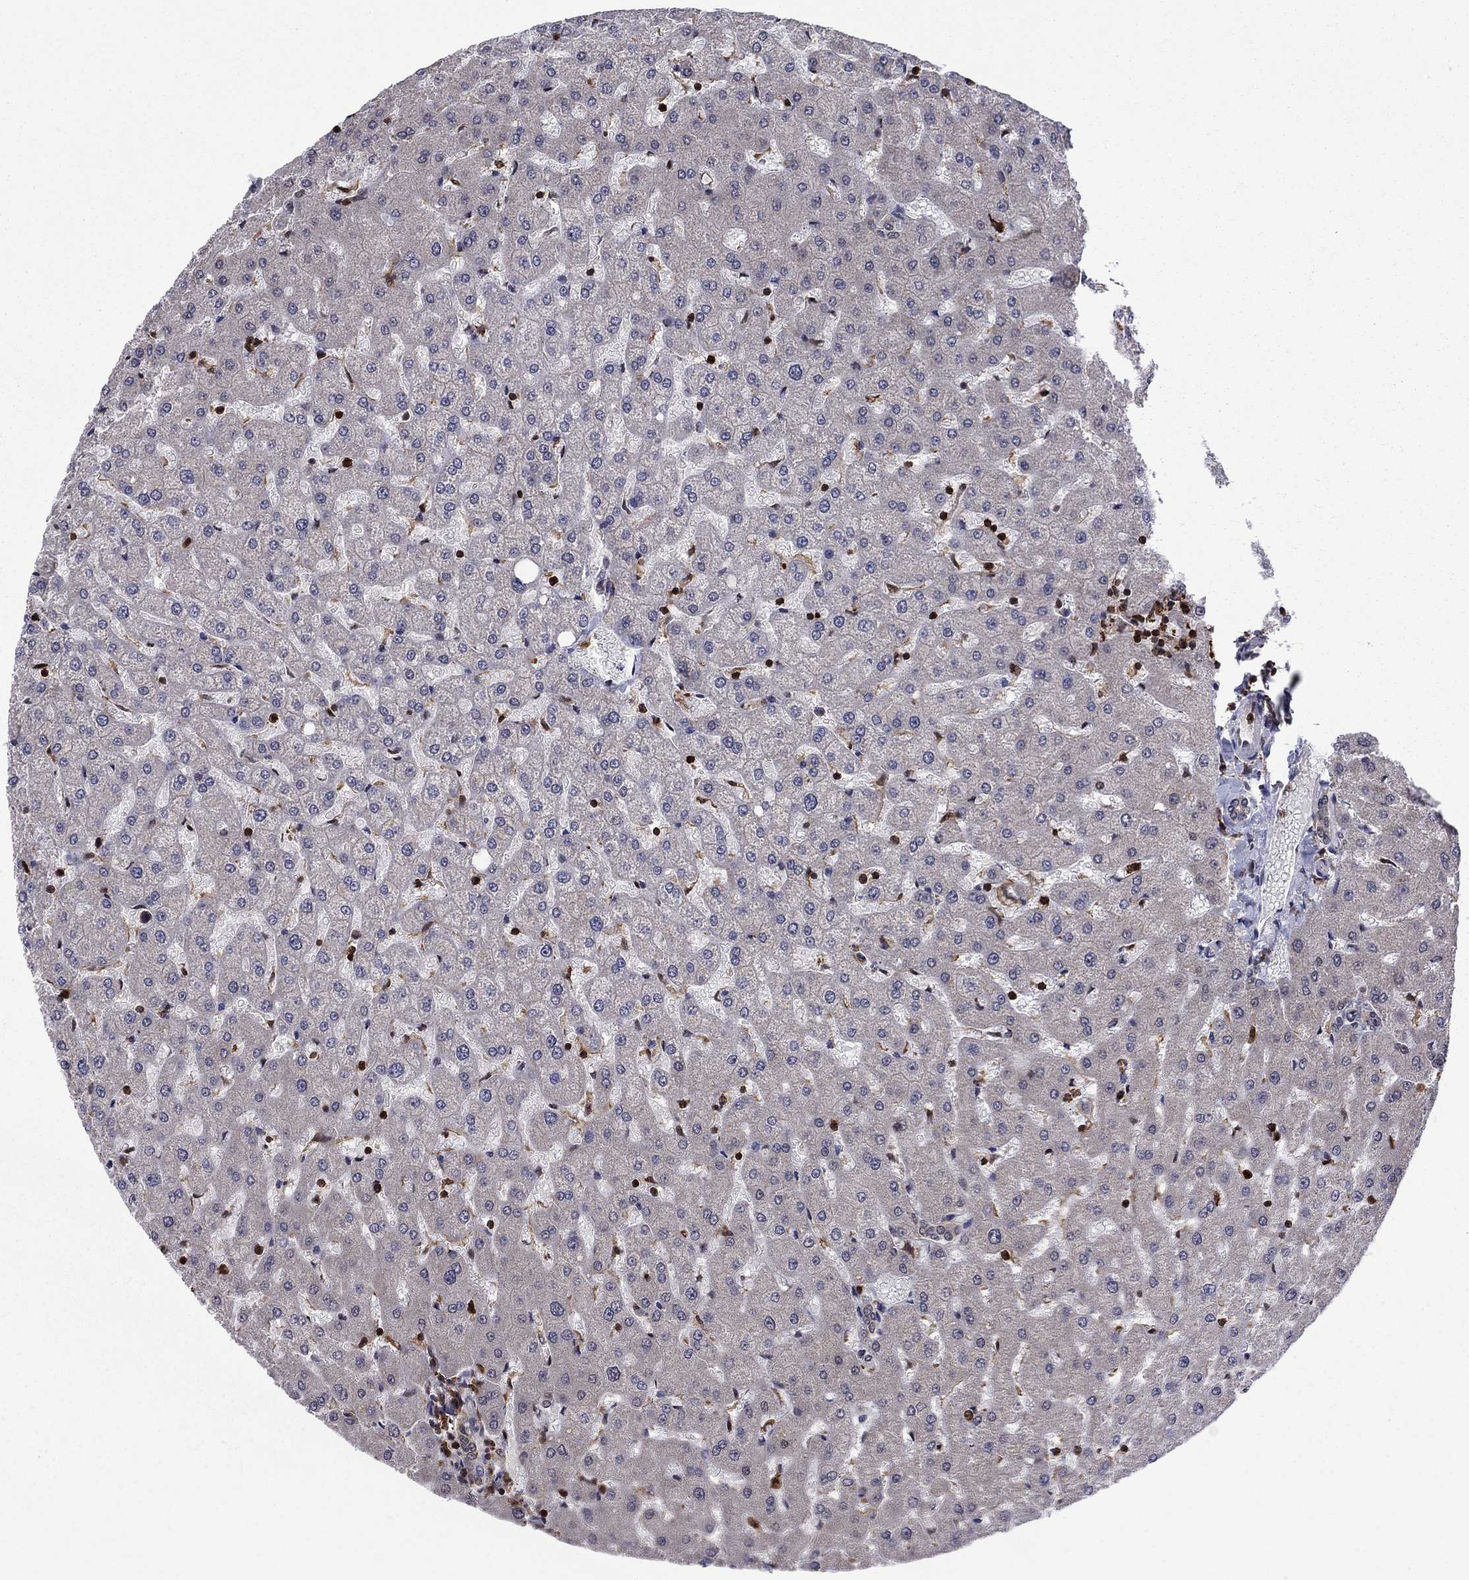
{"staining": {"intensity": "negative", "quantity": "none", "location": "none"}, "tissue": "liver", "cell_type": "Cholangiocytes", "image_type": "normal", "snomed": [{"axis": "morphology", "description": "Normal tissue, NOS"}, {"axis": "topography", "description": "Liver"}], "caption": "Immunohistochemistry (IHC) of benign liver shows no positivity in cholangiocytes.", "gene": "PSMD2", "patient": {"sex": "female", "age": 50}}